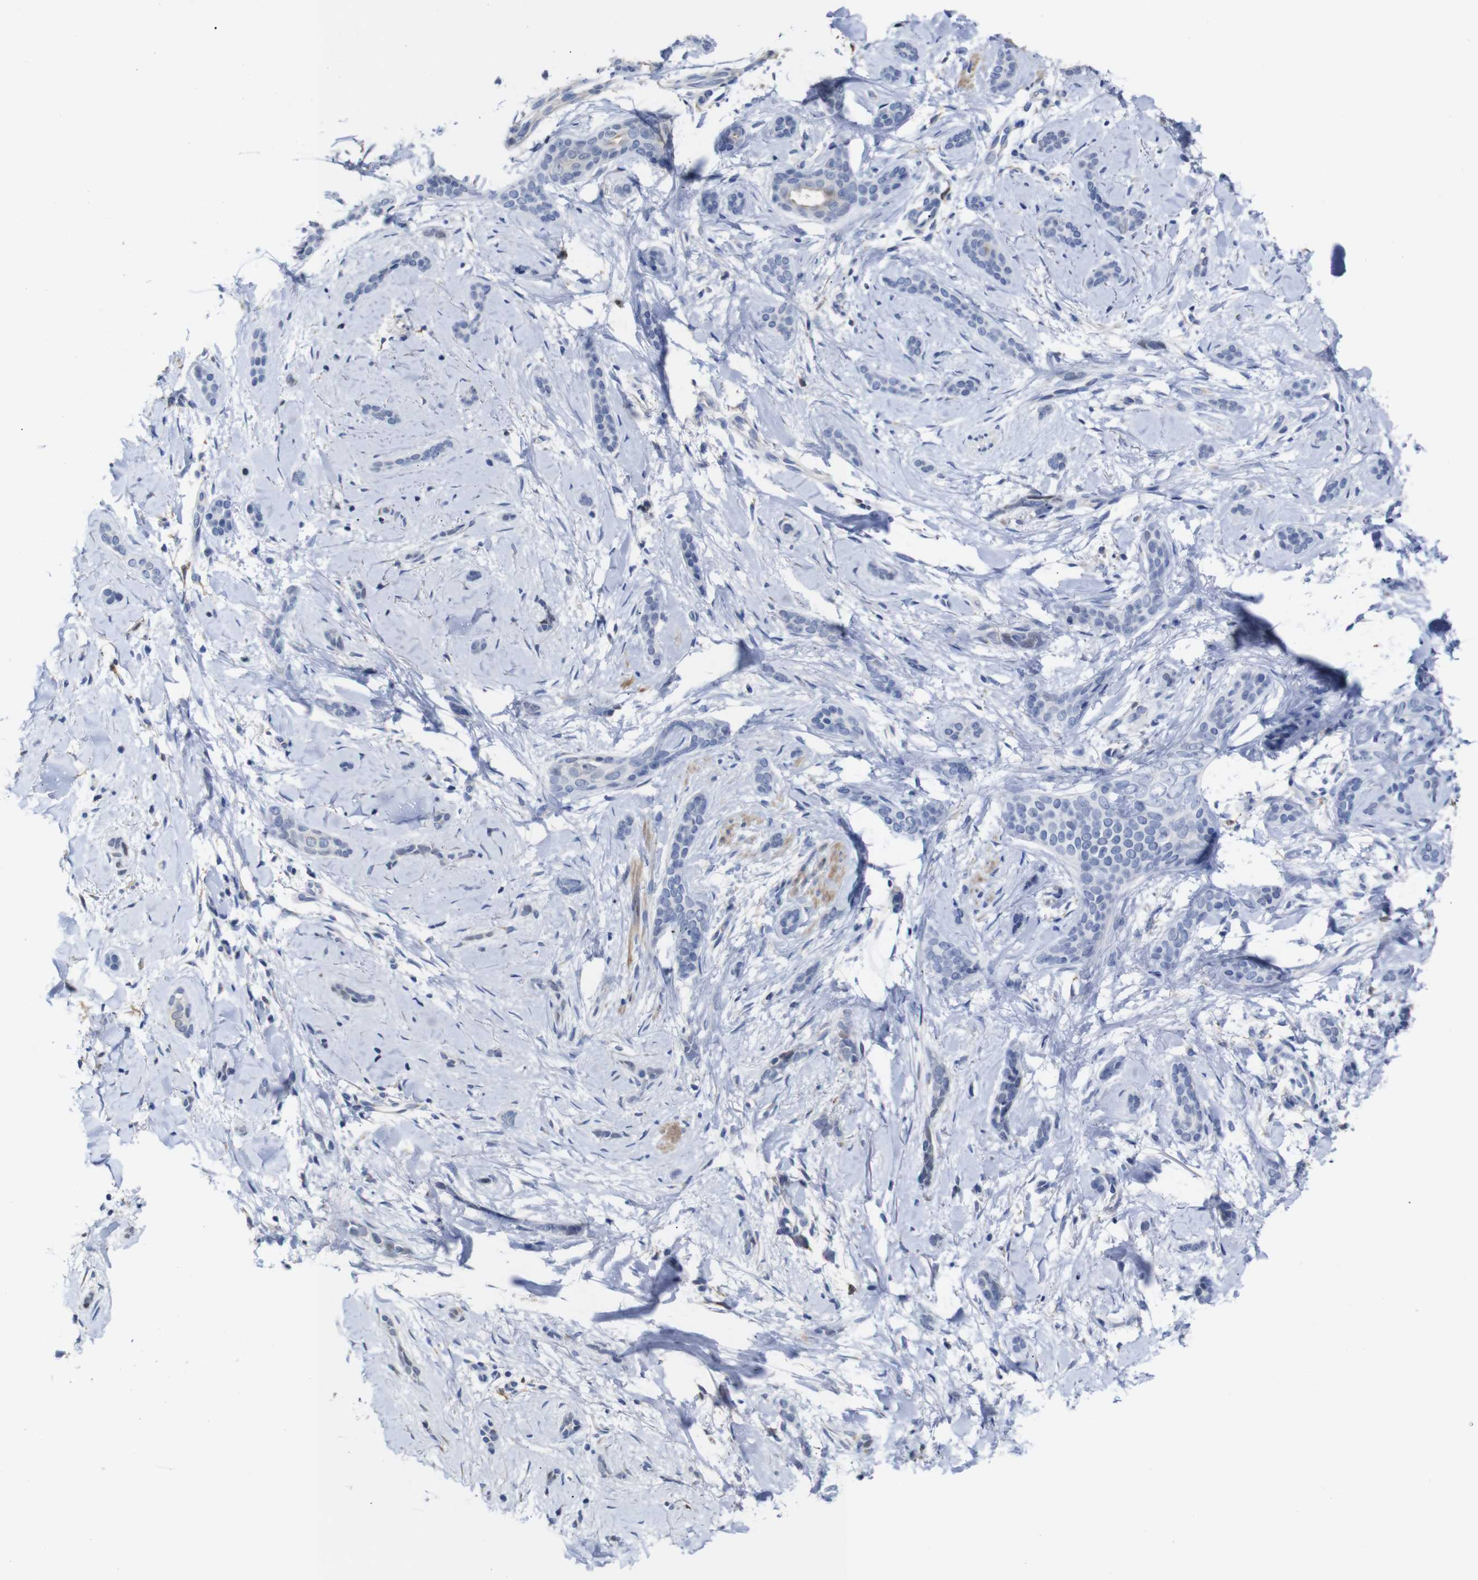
{"staining": {"intensity": "negative", "quantity": "none", "location": "none"}, "tissue": "skin cancer", "cell_type": "Tumor cells", "image_type": "cancer", "snomed": [{"axis": "morphology", "description": "Basal cell carcinoma"}, {"axis": "morphology", "description": "Adnexal tumor, benign"}, {"axis": "topography", "description": "Skin"}], "caption": "Tumor cells are negative for protein expression in human skin basal cell carcinoma.", "gene": "TCEAL9", "patient": {"sex": "female", "age": 42}}